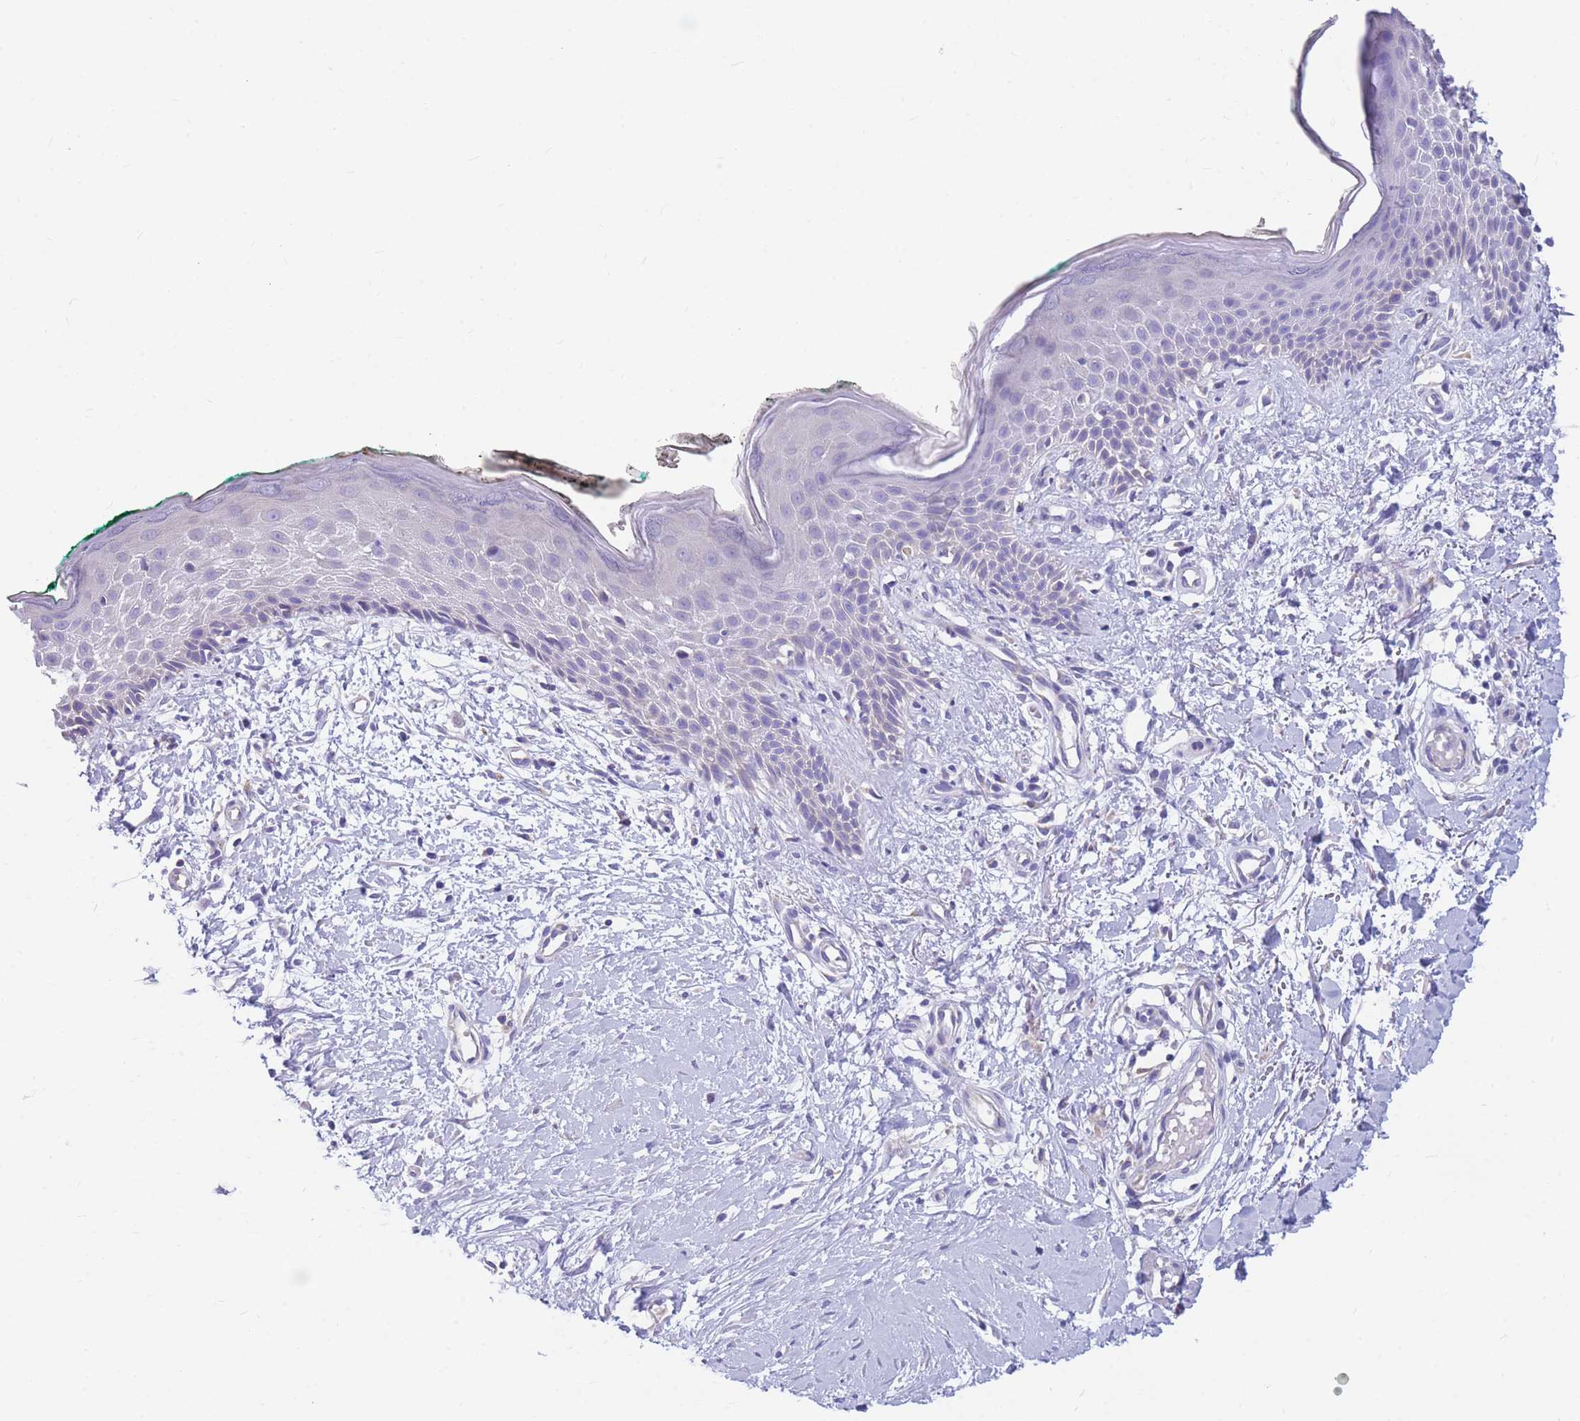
{"staining": {"intensity": "negative", "quantity": "none", "location": "none"}, "tissue": "skin", "cell_type": "Fibroblasts", "image_type": "normal", "snomed": [{"axis": "morphology", "description": "Normal tissue, NOS"}, {"axis": "morphology", "description": "Malignant melanoma, NOS"}, {"axis": "topography", "description": "Skin"}], "caption": "Immunohistochemistry of benign human skin displays no staining in fibroblasts. (DAB (3,3'-diaminobenzidine) IHC, high magnification).", "gene": "DHRS11", "patient": {"sex": "male", "age": 62}}